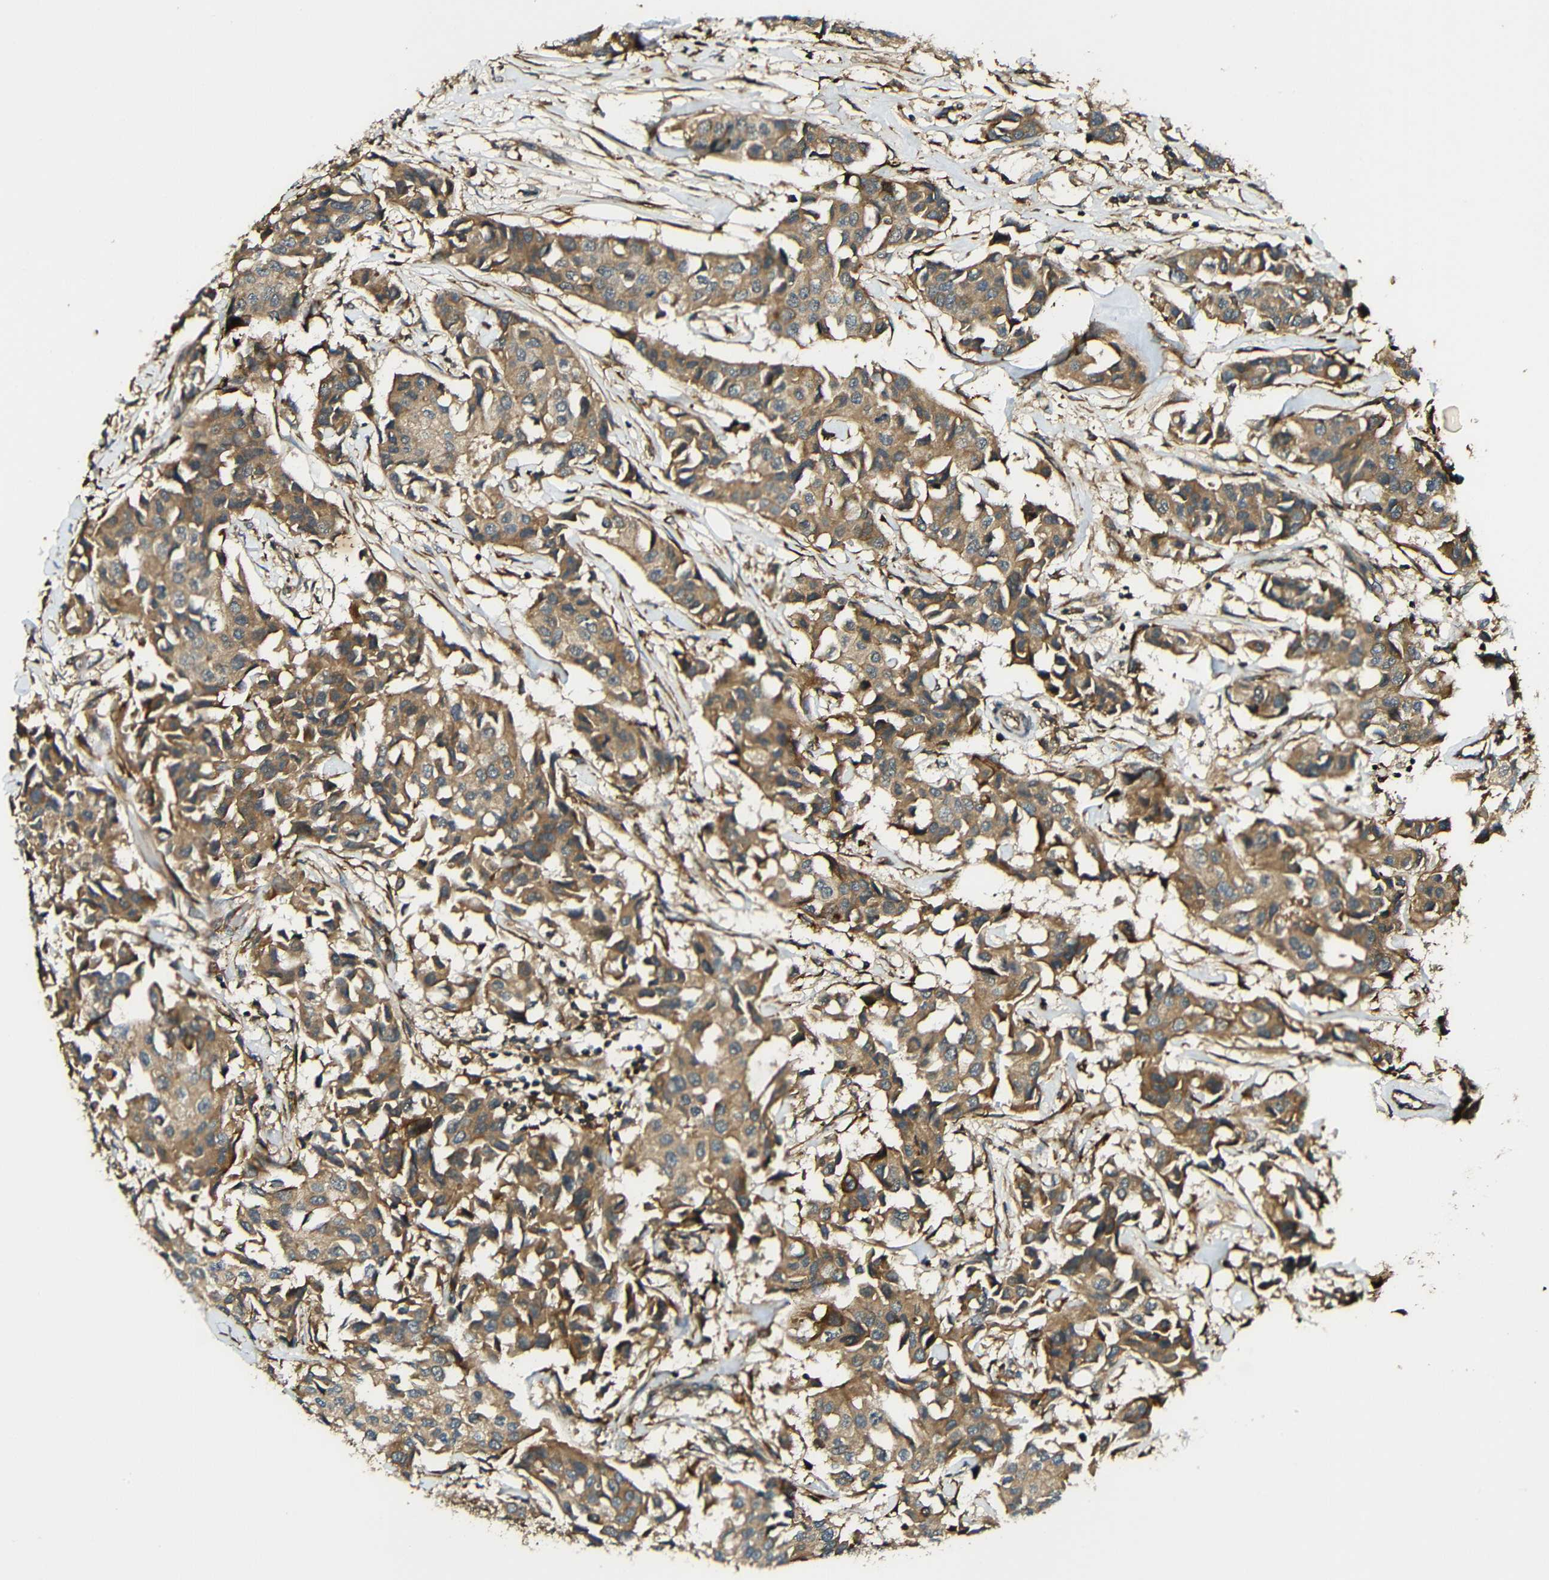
{"staining": {"intensity": "moderate", "quantity": ">75%", "location": "cytoplasmic/membranous"}, "tissue": "breast cancer", "cell_type": "Tumor cells", "image_type": "cancer", "snomed": [{"axis": "morphology", "description": "Duct carcinoma"}, {"axis": "topography", "description": "Breast"}], "caption": "An immunohistochemistry (IHC) photomicrograph of tumor tissue is shown. Protein staining in brown labels moderate cytoplasmic/membranous positivity in infiltrating ductal carcinoma (breast) within tumor cells.", "gene": "CASP8", "patient": {"sex": "female", "age": 80}}